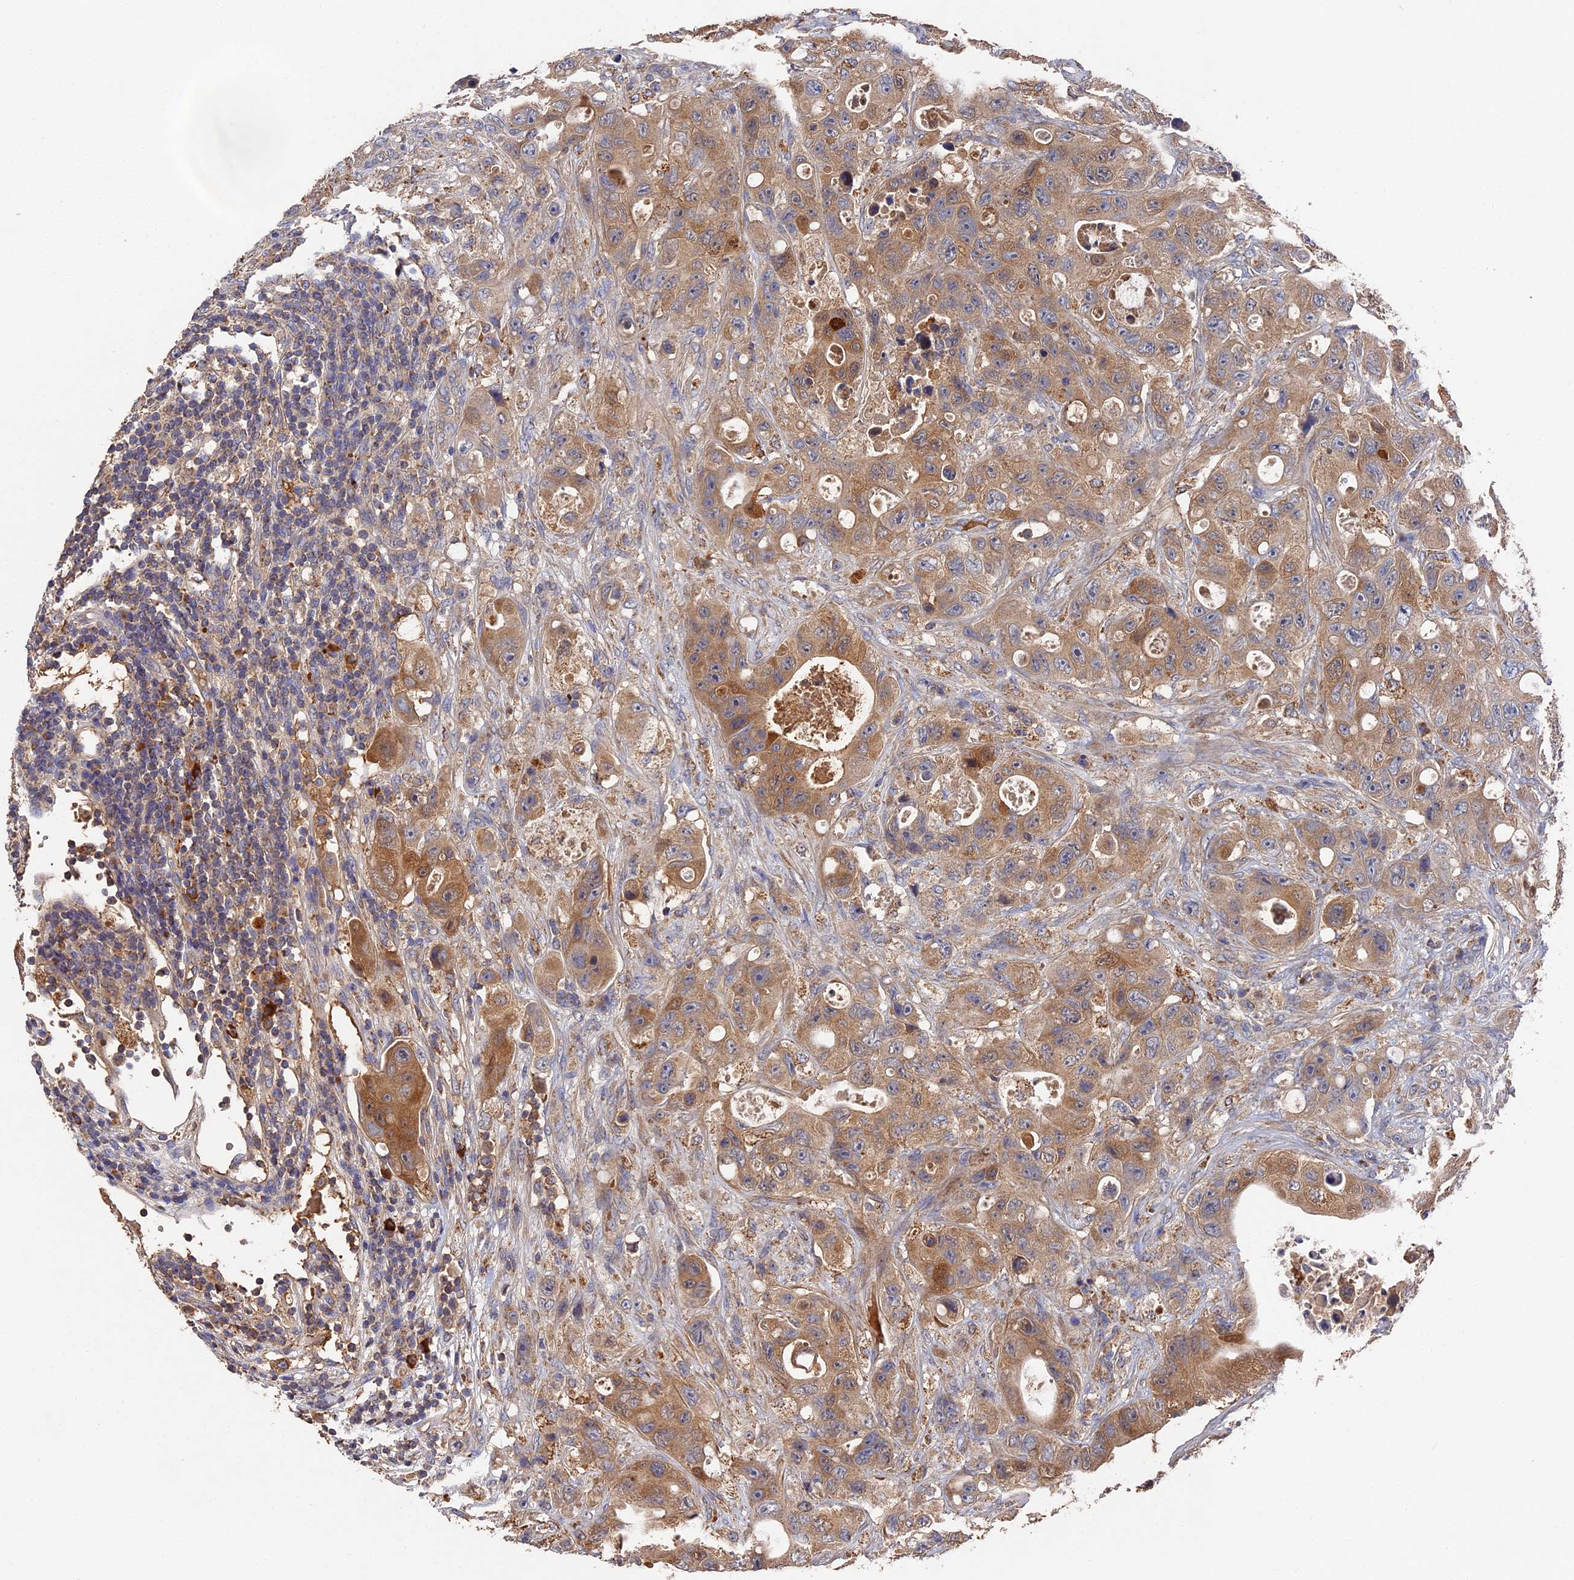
{"staining": {"intensity": "moderate", "quantity": ">75%", "location": "cytoplasmic/membranous"}, "tissue": "colorectal cancer", "cell_type": "Tumor cells", "image_type": "cancer", "snomed": [{"axis": "morphology", "description": "Adenocarcinoma, NOS"}, {"axis": "topography", "description": "Colon"}], "caption": "There is medium levels of moderate cytoplasmic/membranous expression in tumor cells of colorectal cancer (adenocarcinoma), as demonstrated by immunohistochemical staining (brown color).", "gene": "DHRS11", "patient": {"sex": "female", "age": 46}}